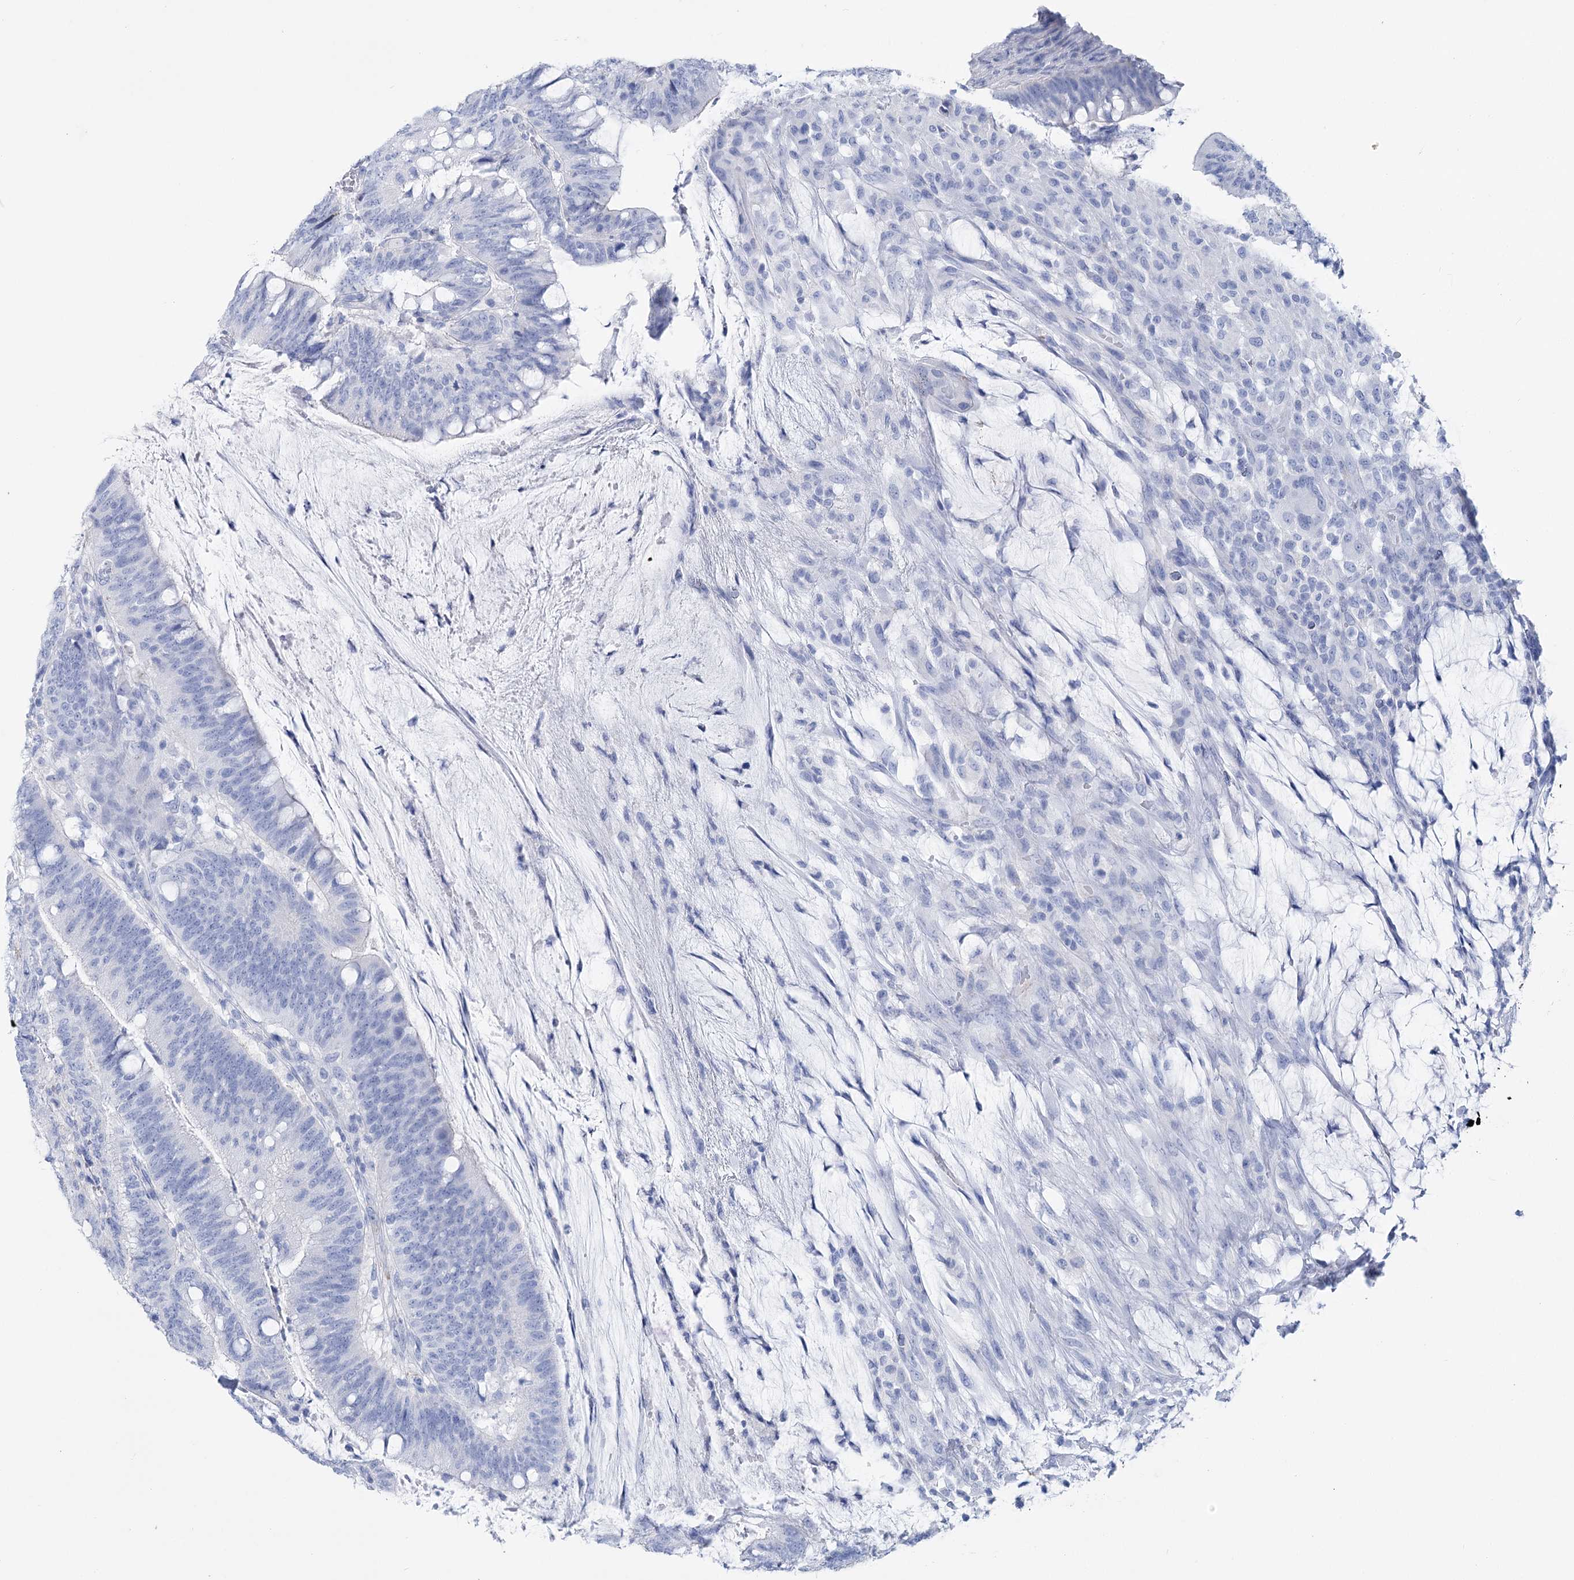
{"staining": {"intensity": "negative", "quantity": "none", "location": "none"}, "tissue": "colorectal cancer", "cell_type": "Tumor cells", "image_type": "cancer", "snomed": [{"axis": "morphology", "description": "Adenocarcinoma, NOS"}, {"axis": "topography", "description": "Colon"}], "caption": "This is an IHC photomicrograph of colorectal adenocarcinoma. There is no expression in tumor cells.", "gene": "PCDHA1", "patient": {"sex": "female", "age": 66}}